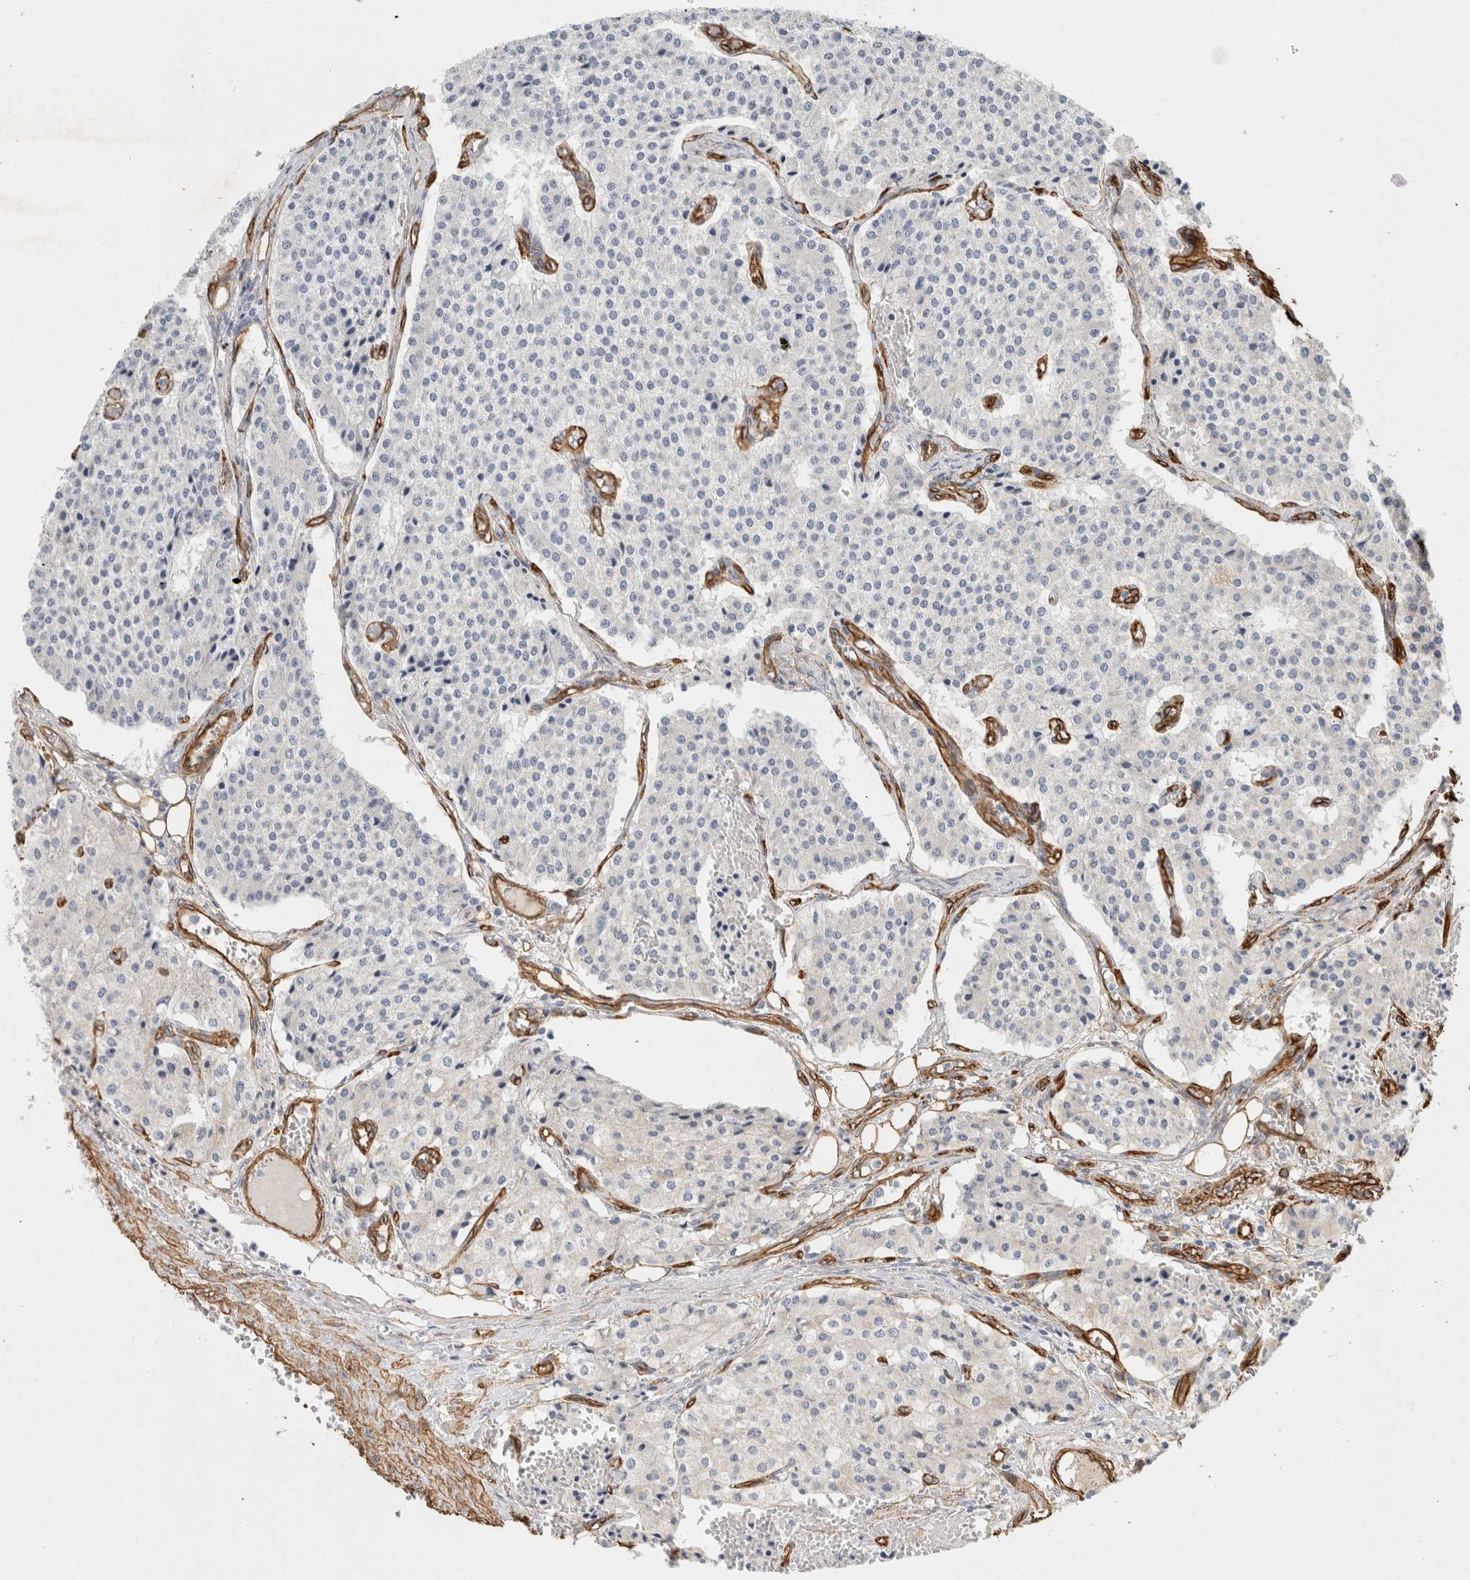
{"staining": {"intensity": "negative", "quantity": "none", "location": "none"}, "tissue": "carcinoid", "cell_type": "Tumor cells", "image_type": "cancer", "snomed": [{"axis": "morphology", "description": "Carcinoid, malignant, NOS"}, {"axis": "topography", "description": "Colon"}], "caption": "Micrograph shows no protein staining in tumor cells of malignant carcinoid tissue.", "gene": "JMJD4", "patient": {"sex": "female", "age": 52}}